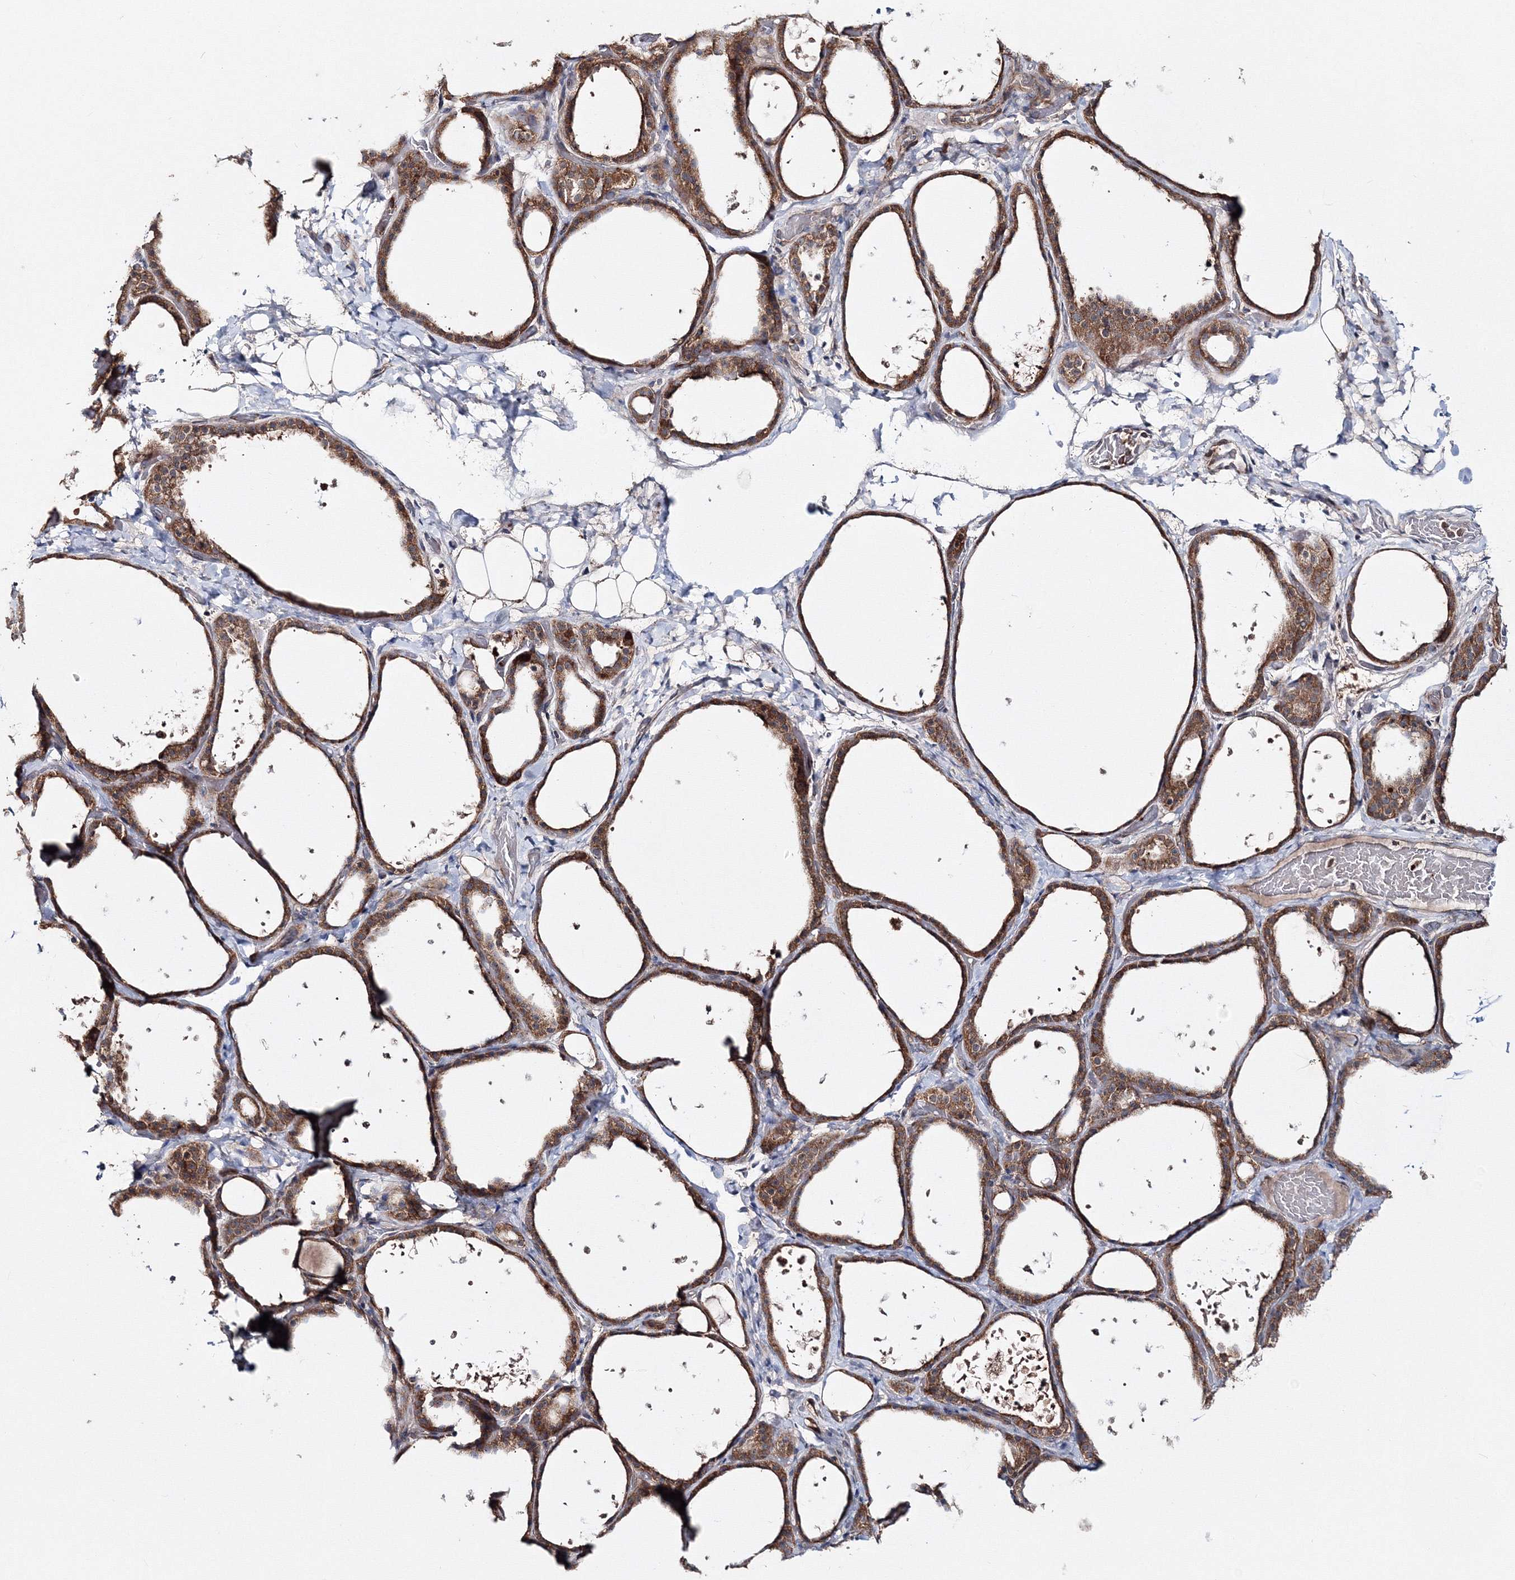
{"staining": {"intensity": "strong", "quantity": ">75%", "location": "cytoplasmic/membranous"}, "tissue": "thyroid gland", "cell_type": "Glandular cells", "image_type": "normal", "snomed": [{"axis": "morphology", "description": "Normal tissue, NOS"}, {"axis": "topography", "description": "Thyroid gland"}], "caption": "Immunohistochemical staining of unremarkable human thyroid gland reveals strong cytoplasmic/membranous protein staining in about >75% of glandular cells.", "gene": "PEX13", "patient": {"sex": "female", "age": 44}}